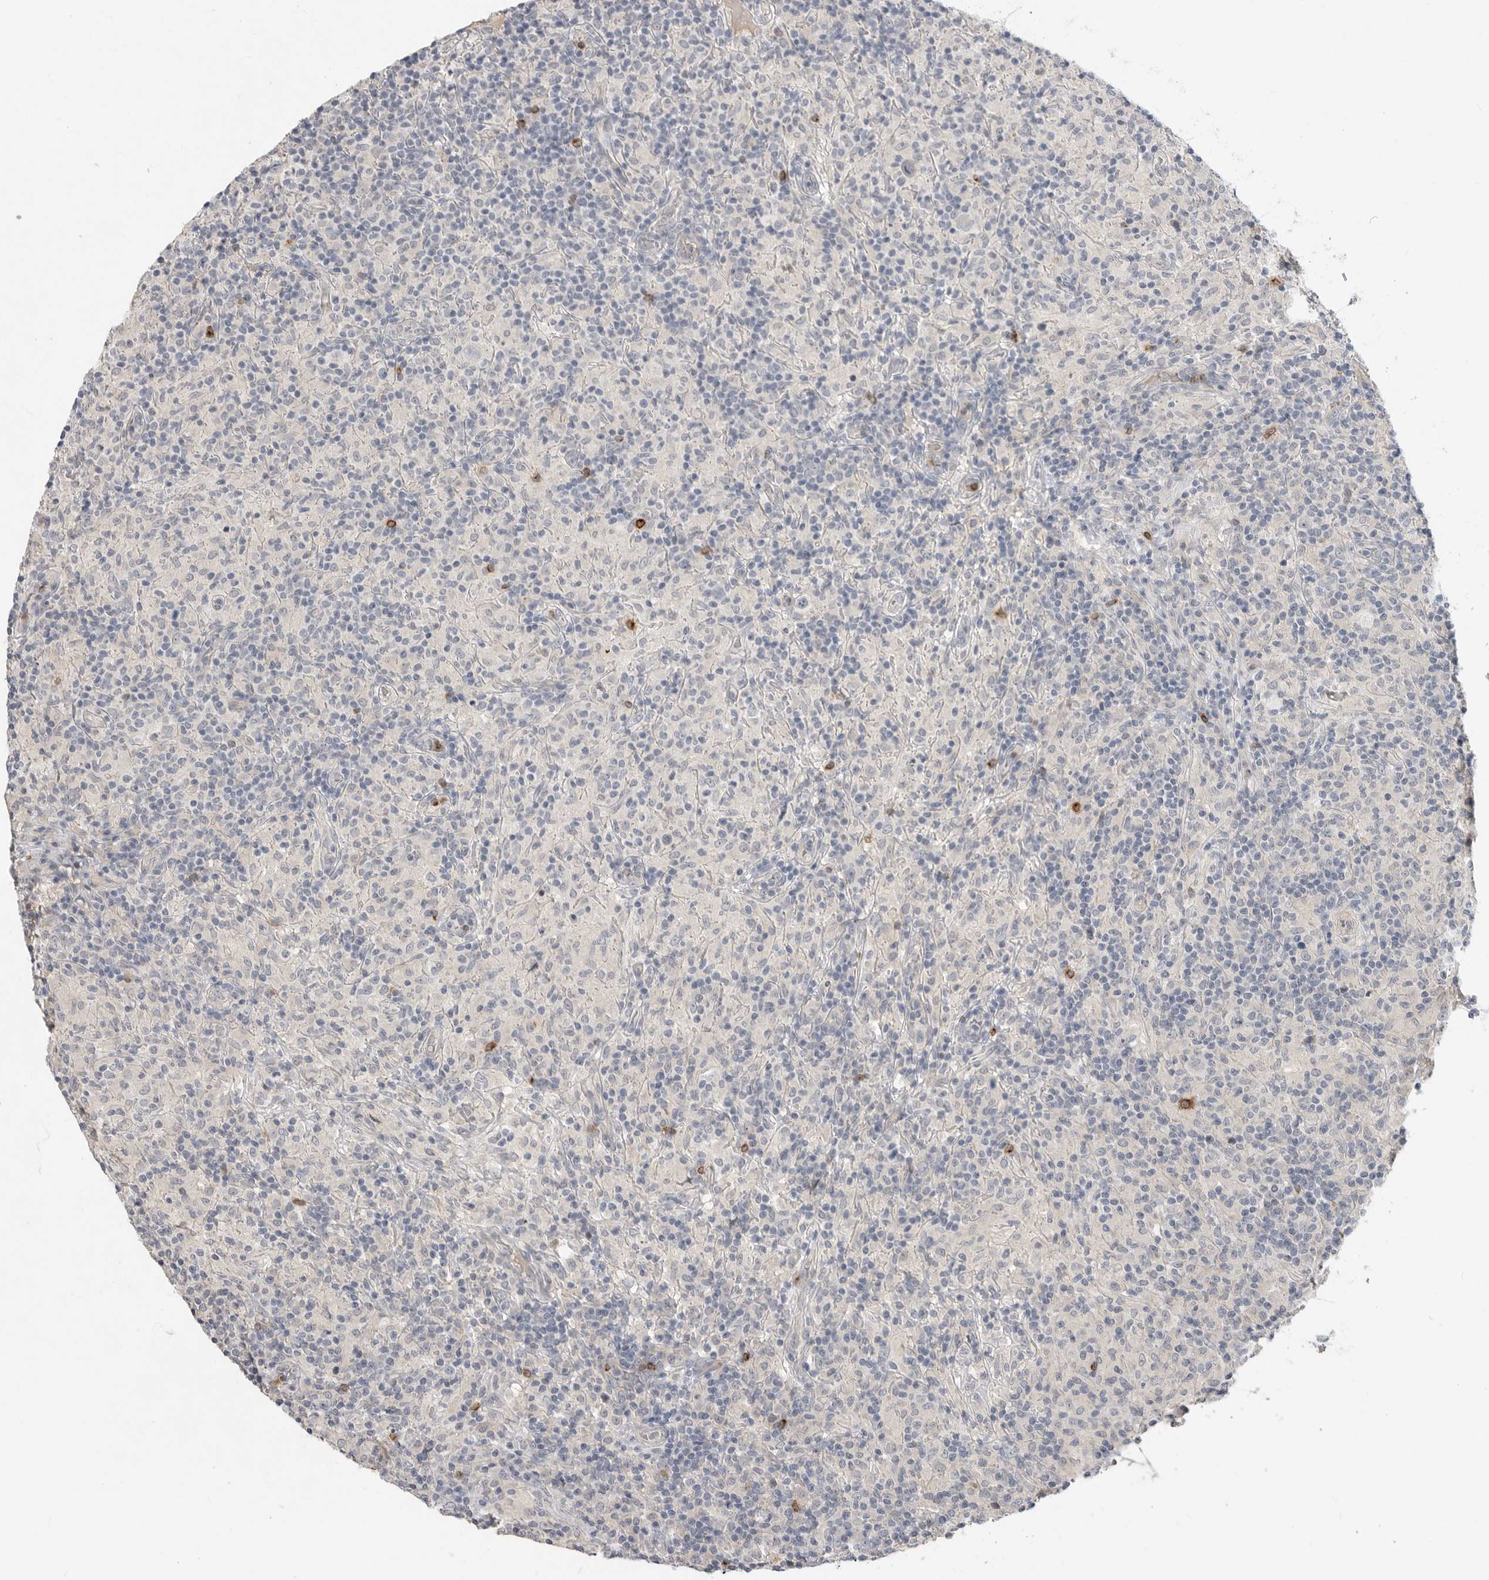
{"staining": {"intensity": "negative", "quantity": "none", "location": "none"}, "tissue": "lymphoma", "cell_type": "Tumor cells", "image_type": "cancer", "snomed": [{"axis": "morphology", "description": "Hodgkin's disease, NOS"}, {"axis": "topography", "description": "Lymph node"}], "caption": "Hodgkin's disease stained for a protein using immunohistochemistry reveals no positivity tumor cells.", "gene": "ITGAD", "patient": {"sex": "male", "age": 70}}